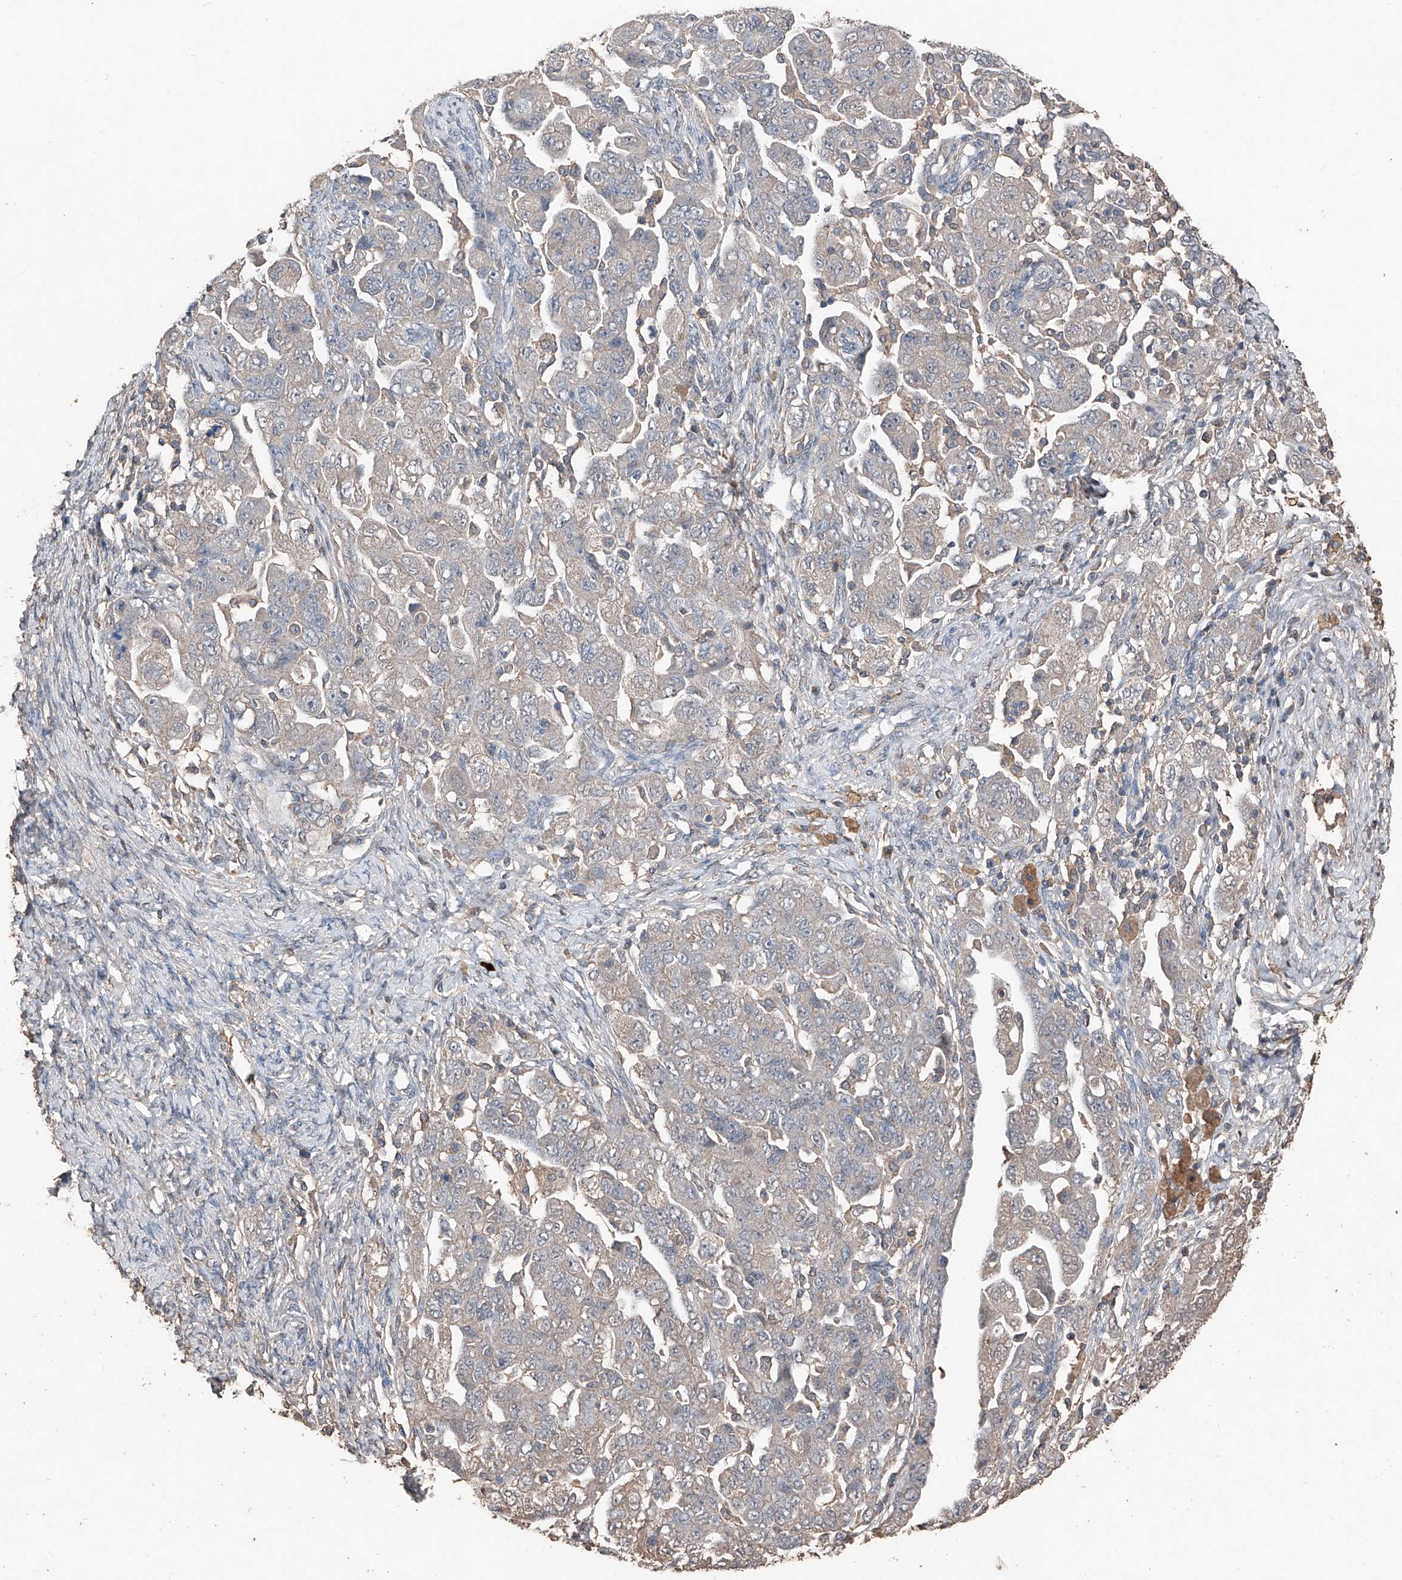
{"staining": {"intensity": "negative", "quantity": "none", "location": "none"}, "tissue": "ovarian cancer", "cell_type": "Tumor cells", "image_type": "cancer", "snomed": [{"axis": "morphology", "description": "Carcinoma, NOS"}, {"axis": "morphology", "description": "Cystadenocarcinoma, serous, NOS"}, {"axis": "topography", "description": "Ovary"}], "caption": "Serous cystadenocarcinoma (ovarian) was stained to show a protein in brown. There is no significant staining in tumor cells.", "gene": "MAMLD1", "patient": {"sex": "female", "age": 69}}